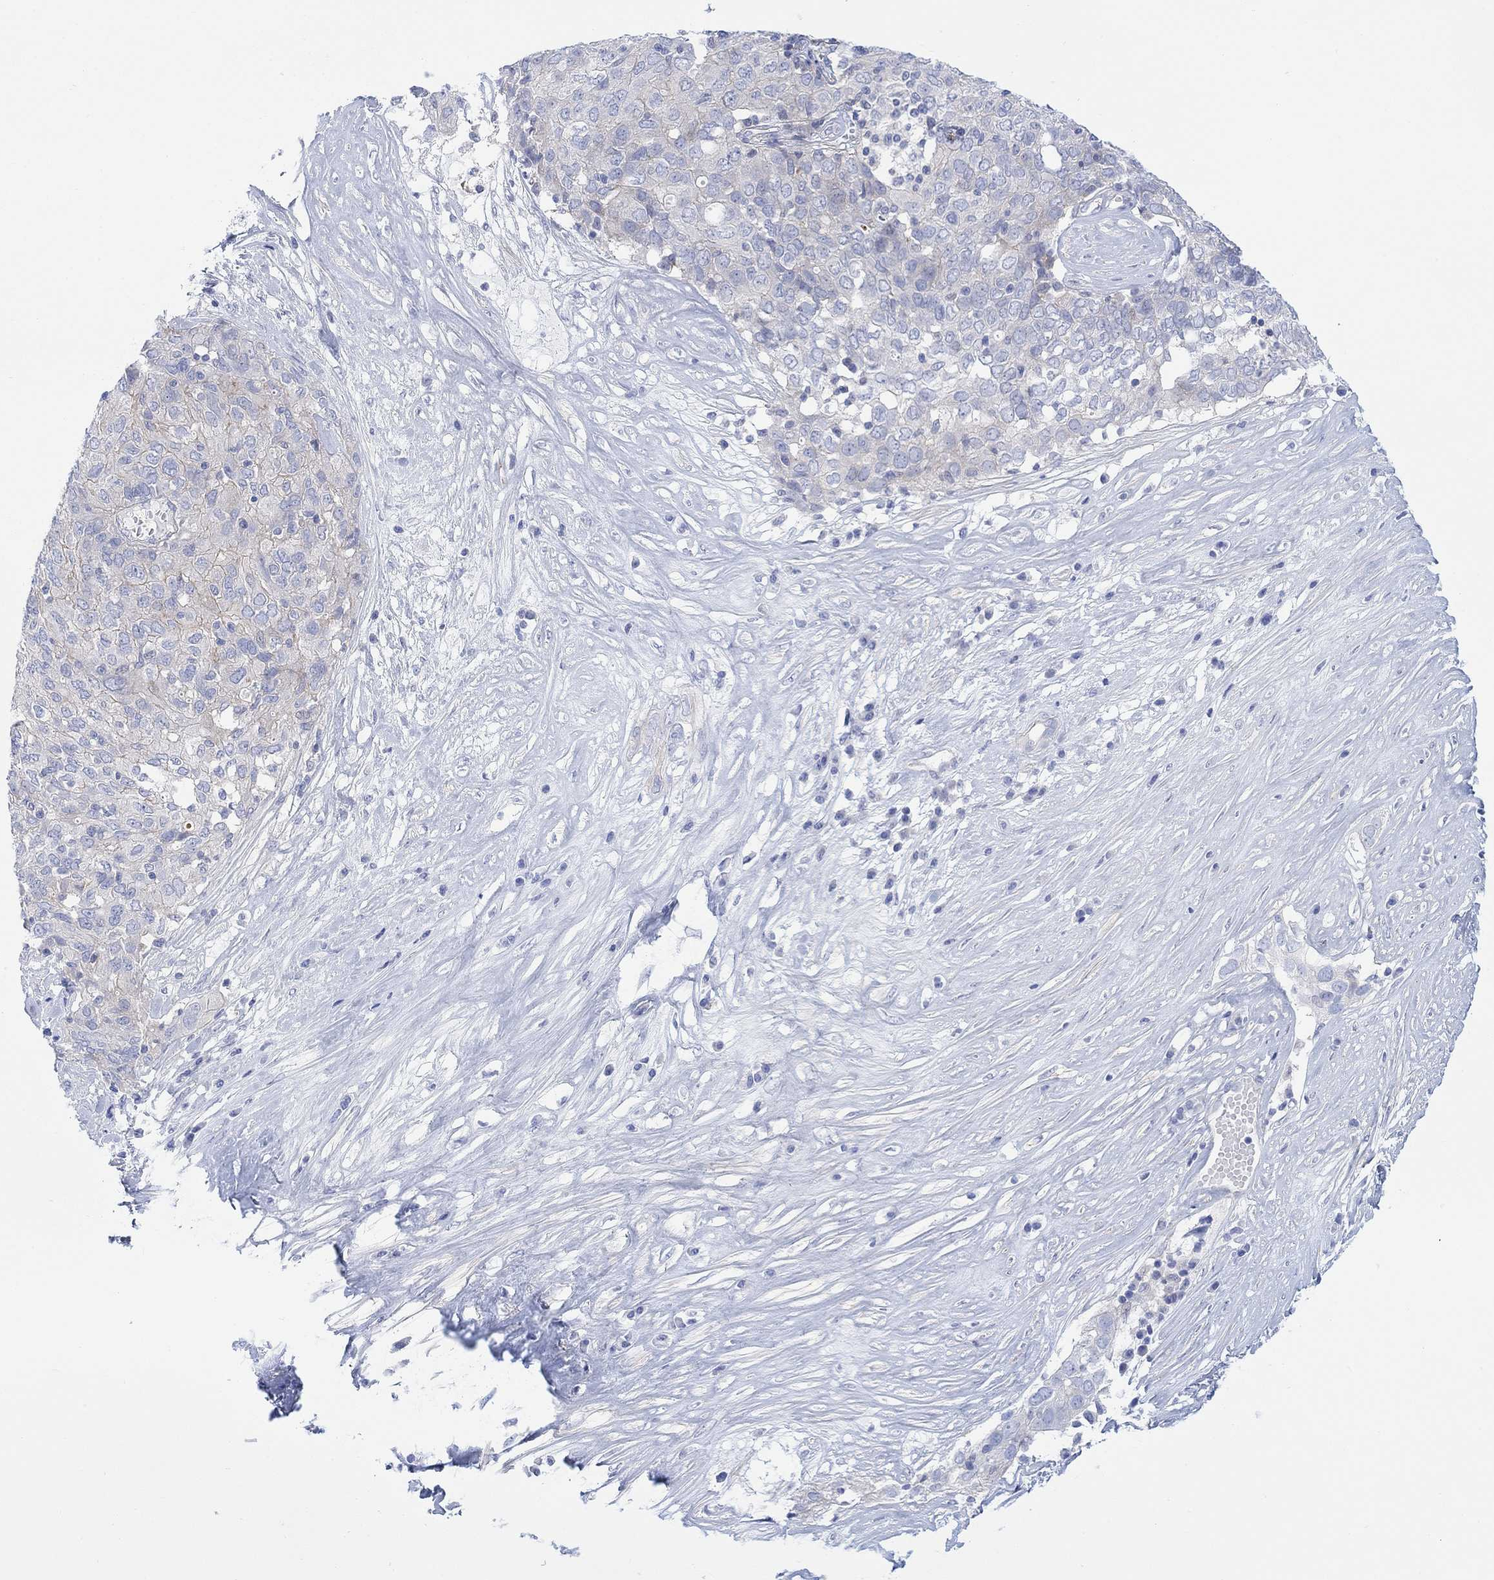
{"staining": {"intensity": "negative", "quantity": "none", "location": "none"}, "tissue": "ovarian cancer", "cell_type": "Tumor cells", "image_type": "cancer", "snomed": [{"axis": "morphology", "description": "Carcinoma, endometroid"}, {"axis": "topography", "description": "Ovary"}], "caption": "Histopathology image shows no significant protein staining in tumor cells of endometroid carcinoma (ovarian).", "gene": "TLDC2", "patient": {"sex": "female", "age": 50}}